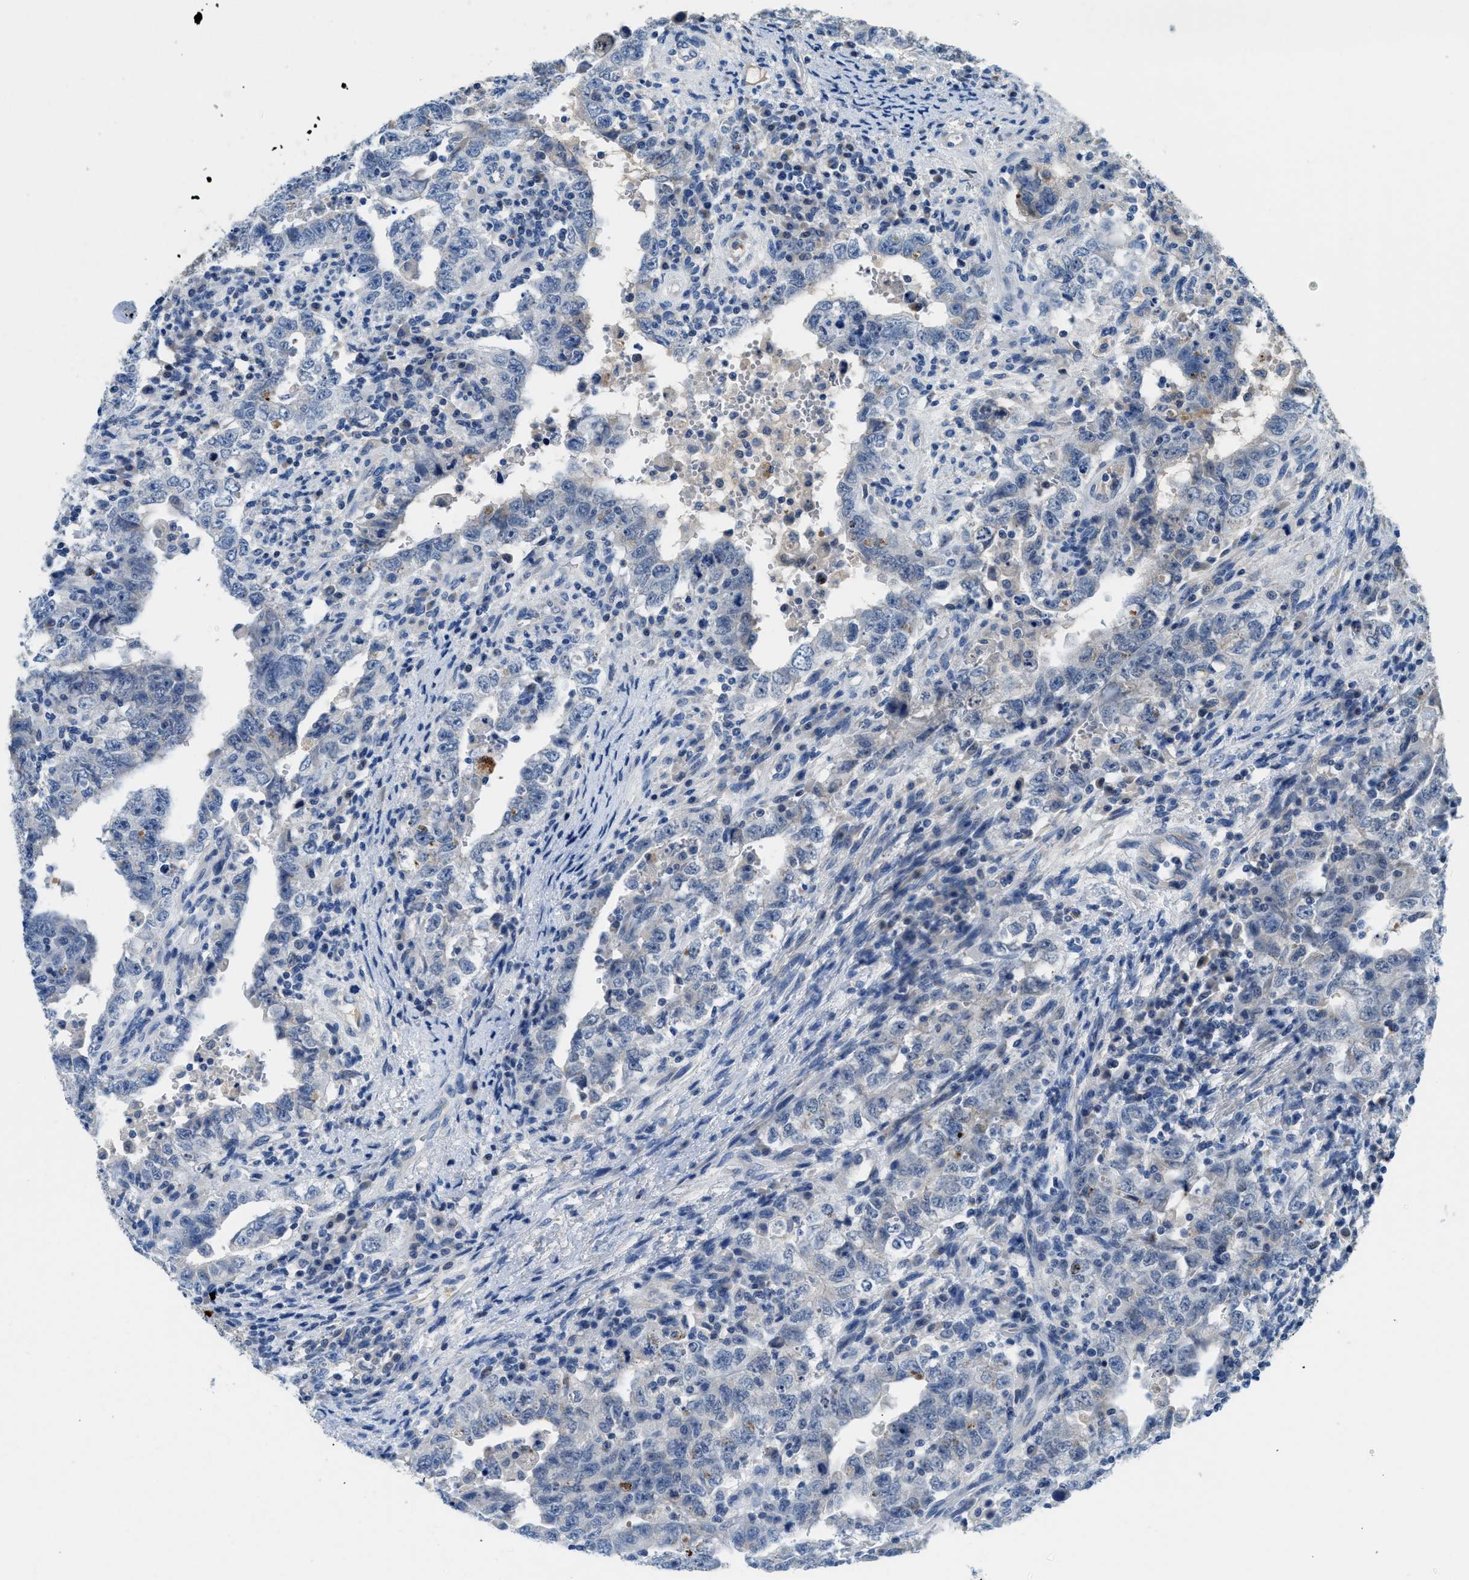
{"staining": {"intensity": "negative", "quantity": "none", "location": "none"}, "tissue": "testis cancer", "cell_type": "Tumor cells", "image_type": "cancer", "snomed": [{"axis": "morphology", "description": "Carcinoma, Embryonal, NOS"}, {"axis": "topography", "description": "Testis"}], "caption": "Immunohistochemistry photomicrograph of neoplastic tissue: testis cancer stained with DAB shows no significant protein staining in tumor cells.", "gene": "TSPAN3", "patient": {"sex": "male", "age": 26}}